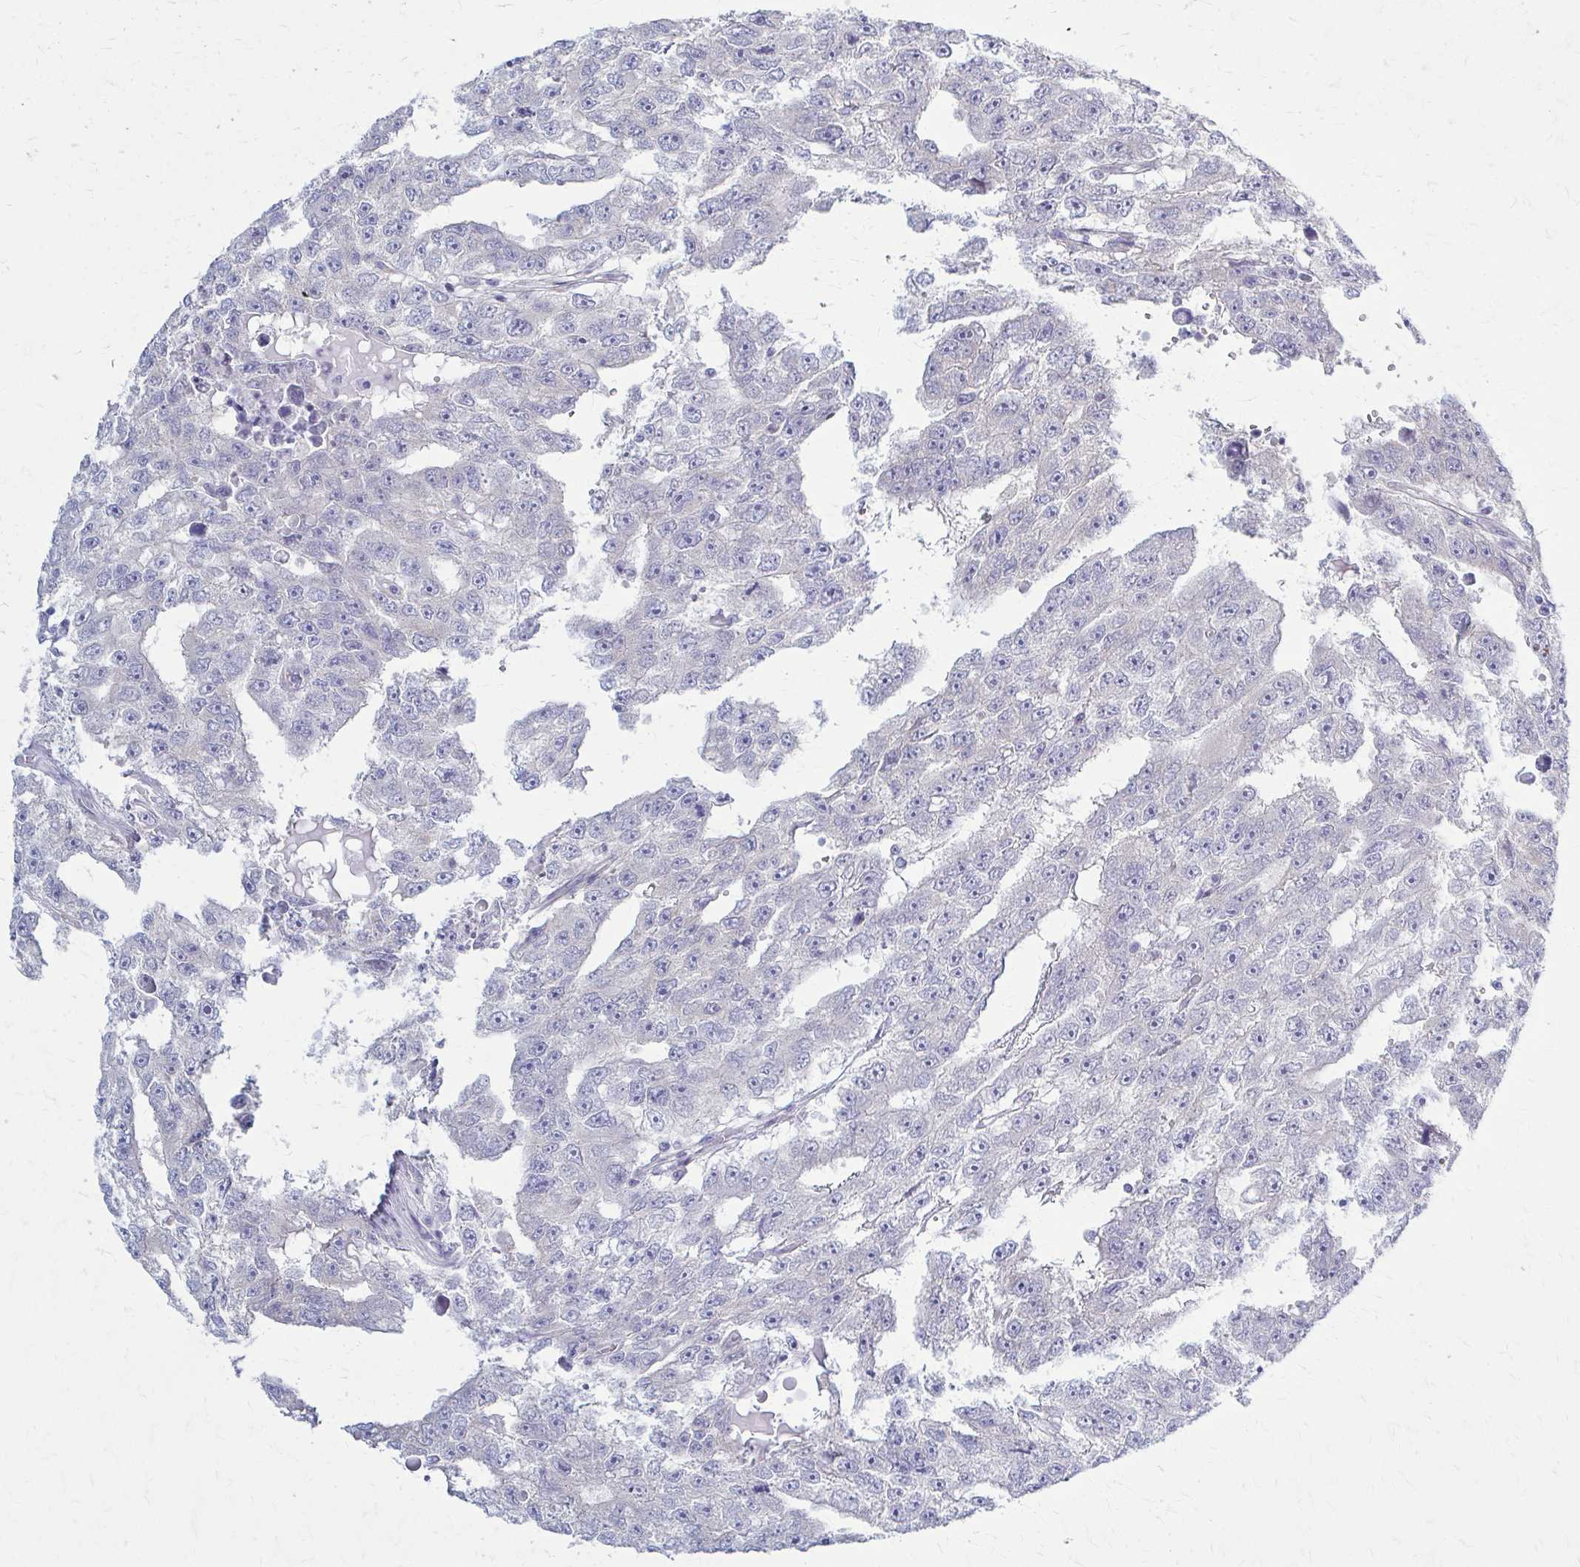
{"staining": {"intensity": "negative", "quantity": "none", "location": "none"}, "tissue": "testis cancer", "cell_type": "Tumor cells", "image_type": "cancer", "snomed": [{"axis": "morphology", "description": "Carcinoma, Embryonal, NOS"}, {"axis": "topography", "description": "Testis"}], "caption": "An image of testis cancer stained for a protein demonstrates no brown staining in tumor cells.", "gene": "PRKRA", "patient": {"sex": "male", "age": 20}}